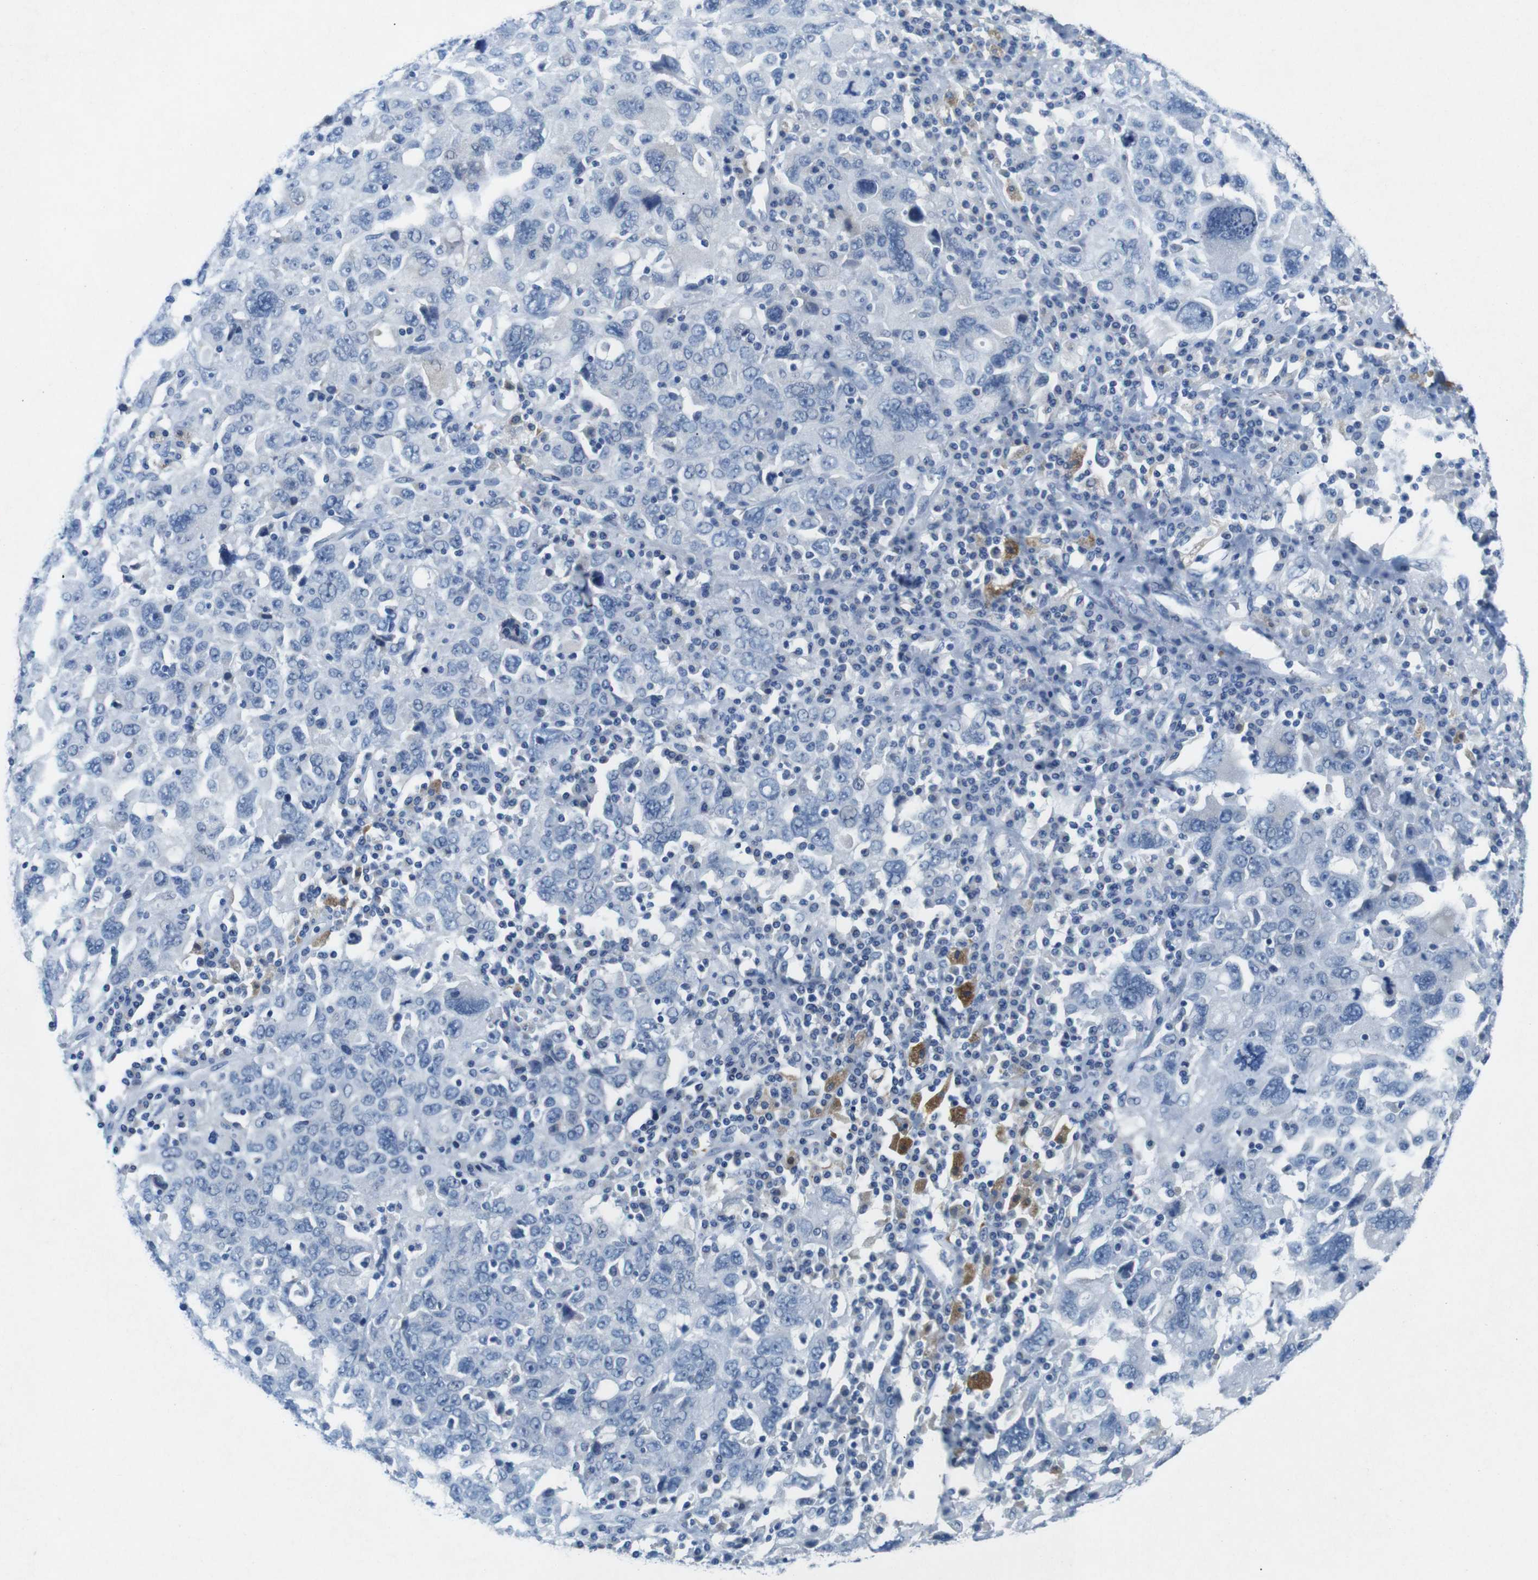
{"staining": {"intensity": "negative", "quantity": "none", "location": "none"}, "tissue": "ovarian cancer", "cell_type": "Tumor cells", "image_type": "cancer", "snomed": [{"axis": "morphology", "description": "Carcinoma, endometroid"}, {"axis": "topography", "description": "Ovary"}], "caption": "Tumor cells are negative for brown protein staining in endometroid carcinoma (ovarian). (Stains: DAB (3,3'-diaminobenzidine) immunohistochemistry with hematoxylin counter stain, Microscopy: brightfield microscopy at high magnification).", "gene": "GOLGA2", "patient": {"sex": "female", "age": 62}}